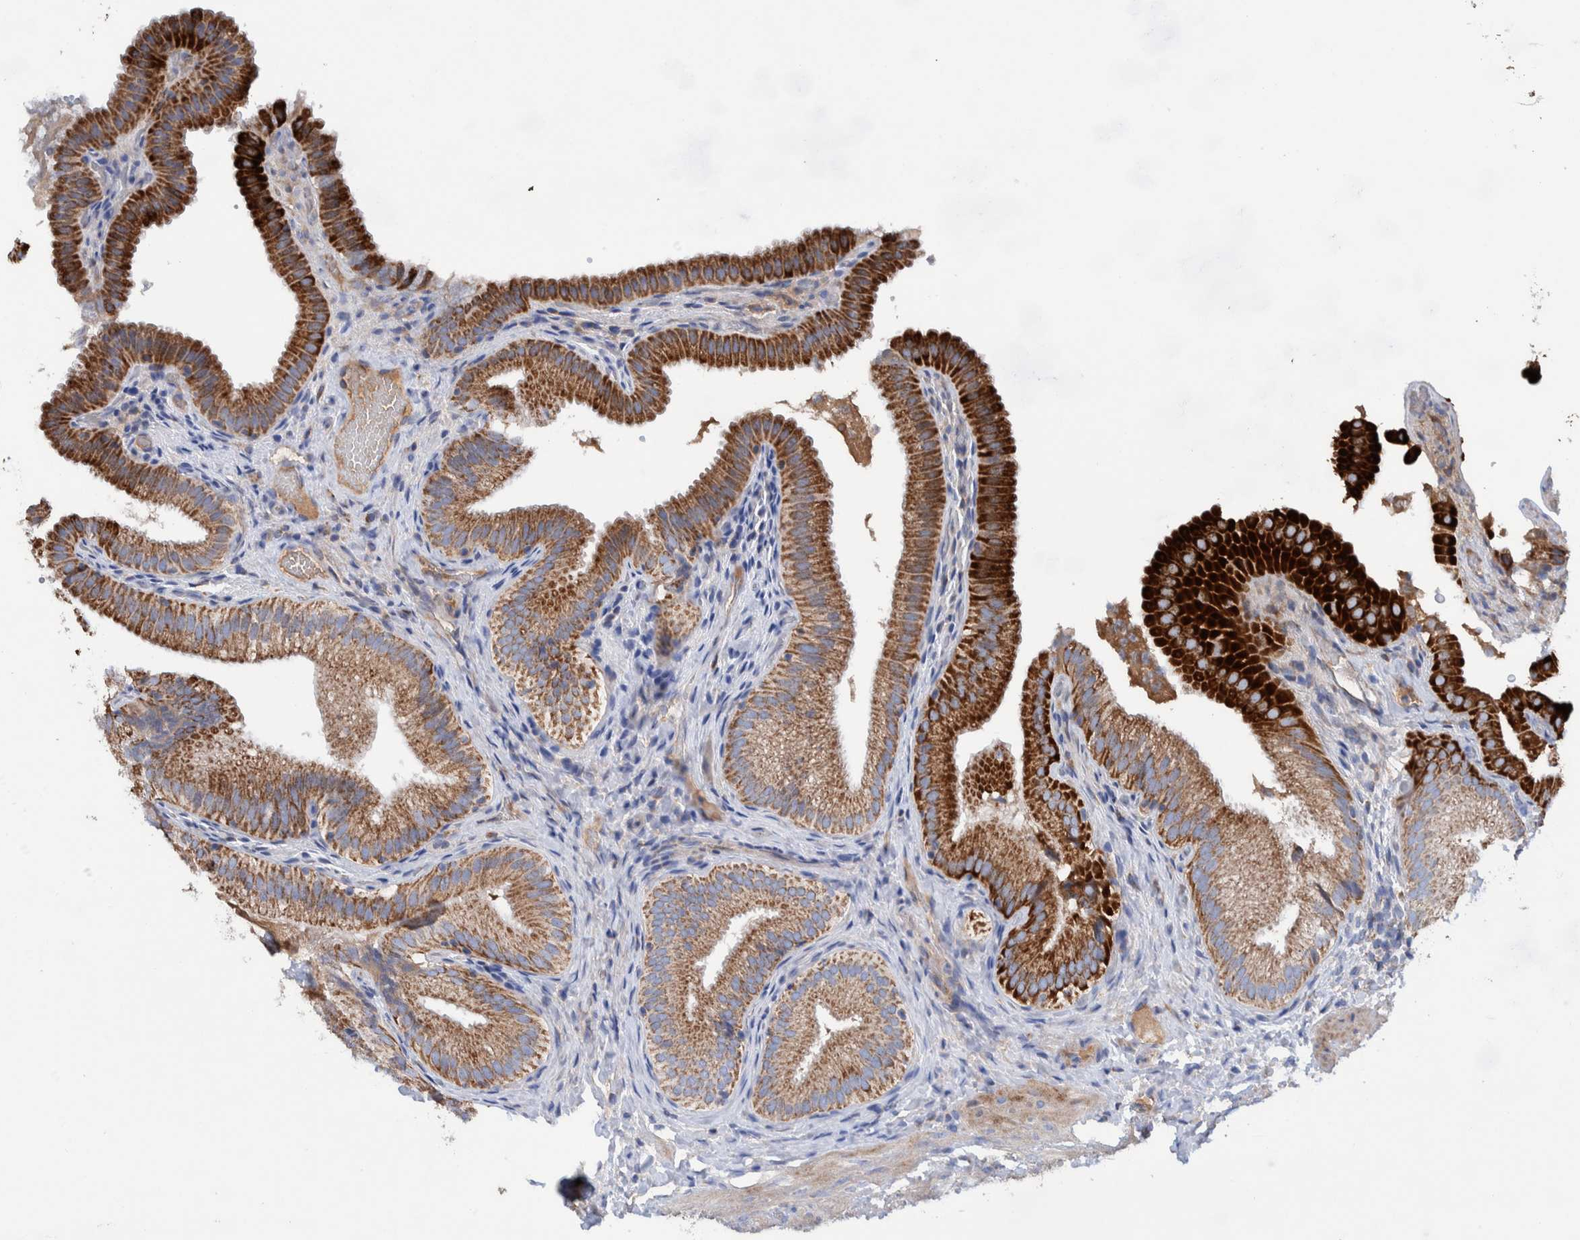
{"staining": {"intensity": "strong", "quantity": ">75%", "location": "cytoplasmic/membranous"}, "tissue": "gallbladder", "cell_type": "Glandular cells", "image_type": "normal", "snomed": [{"axis": "morphology", "description": "Normal tissue, NOS"}, {"axis": "topography", "description": "Gallbladder"}], "caption": "Immunohistochemistry (IHC) of unremarkable gallbladder shows high levels of strong cytoplasmic/membranous positivity in about >75% of glandular cells.", "gene": "DECR1", "patient": {"sex": "female", "age": 30}}